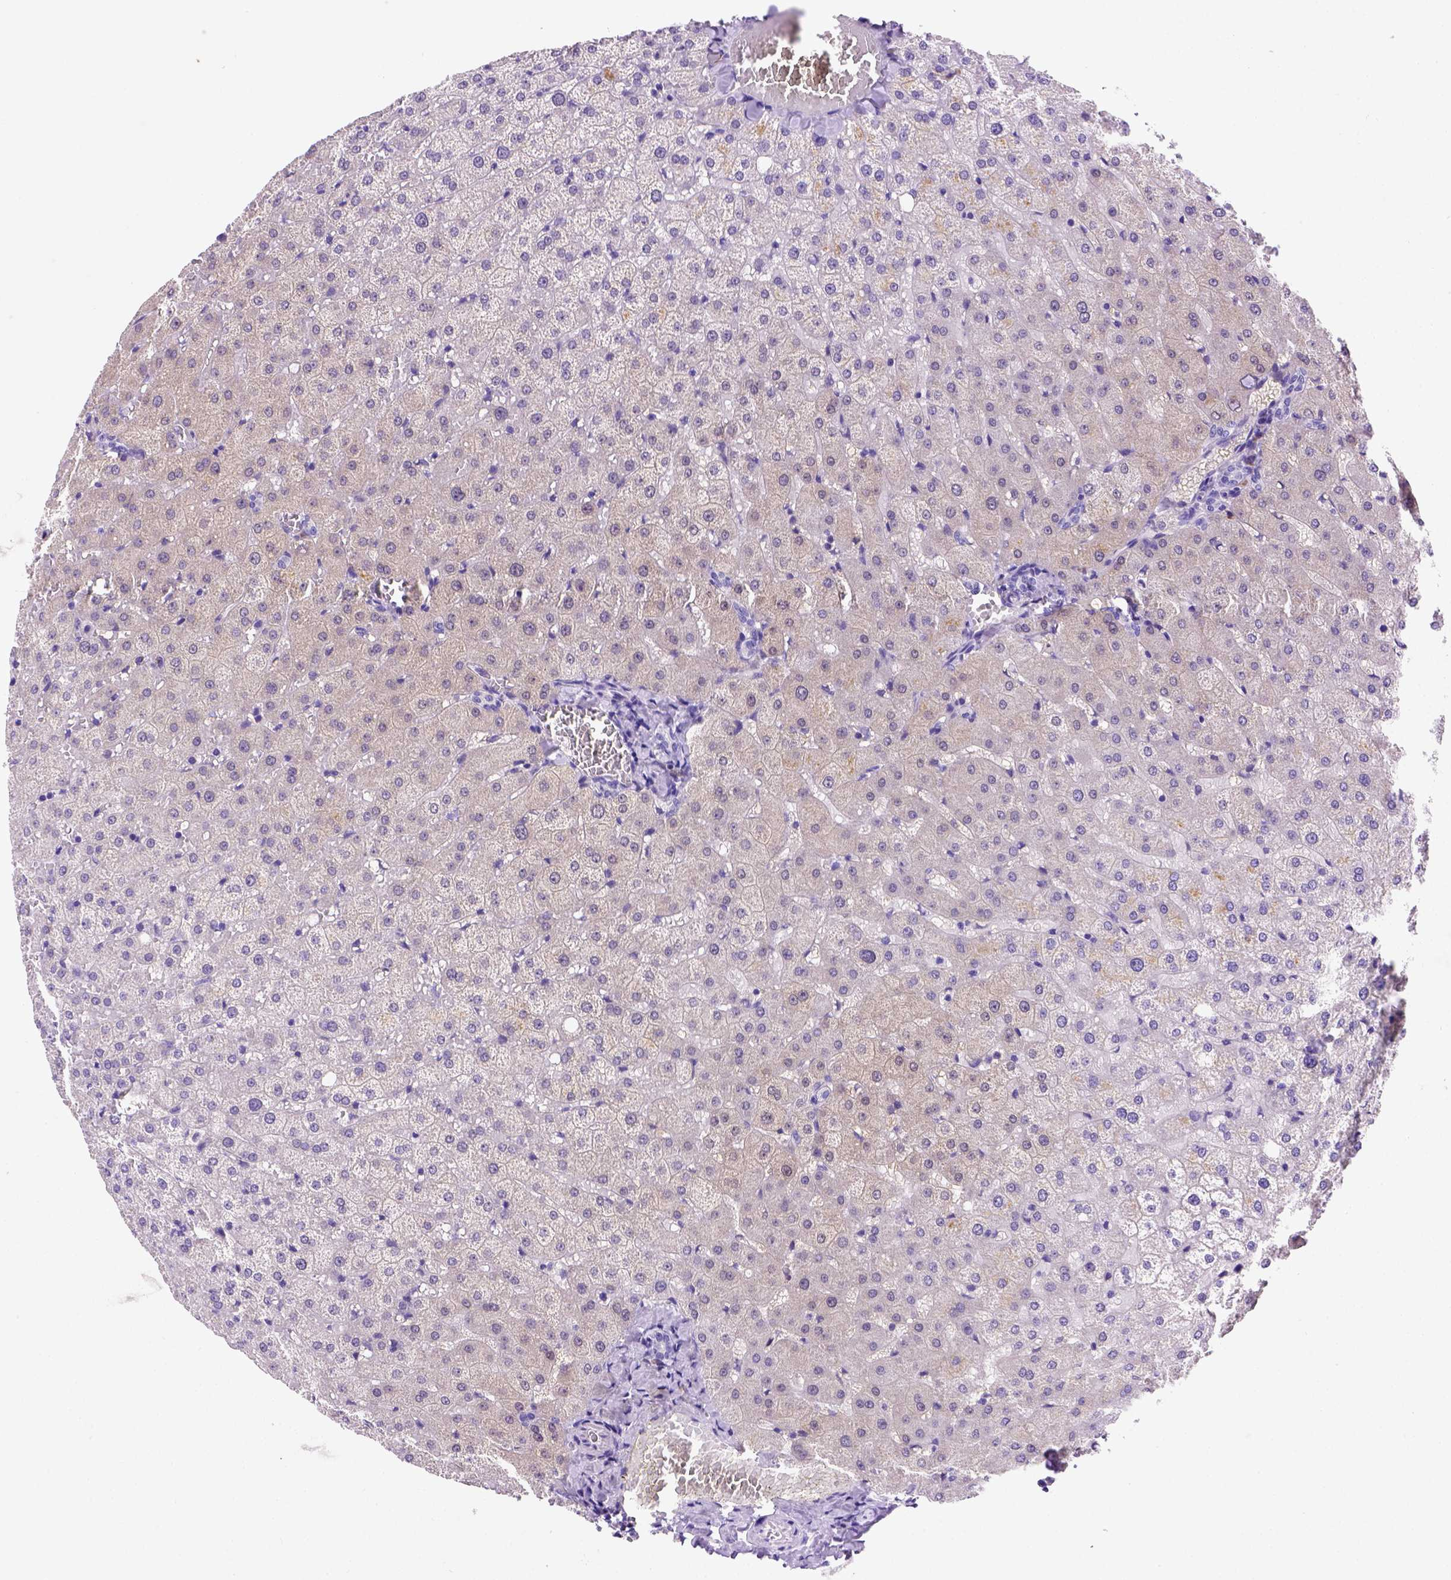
{"staining": {"intensity": "negative", "quantity": "none", "location": "none"}, "tissue": "liver", "cell_type": "Cholangiocytes", "image_type": "normal", "snomed": [{"axis": "morphology", "description": "Normal tissue, NOS"}, {"axis": "topography", "description": "Liver"}], "caption": "This is an immunohistochemistry (IHC) histopathology image of normal human liver. There is no positivity in cholangiocytes.", "gene": "FAM81B", "patient": {"sex": "female", "age": 50}}